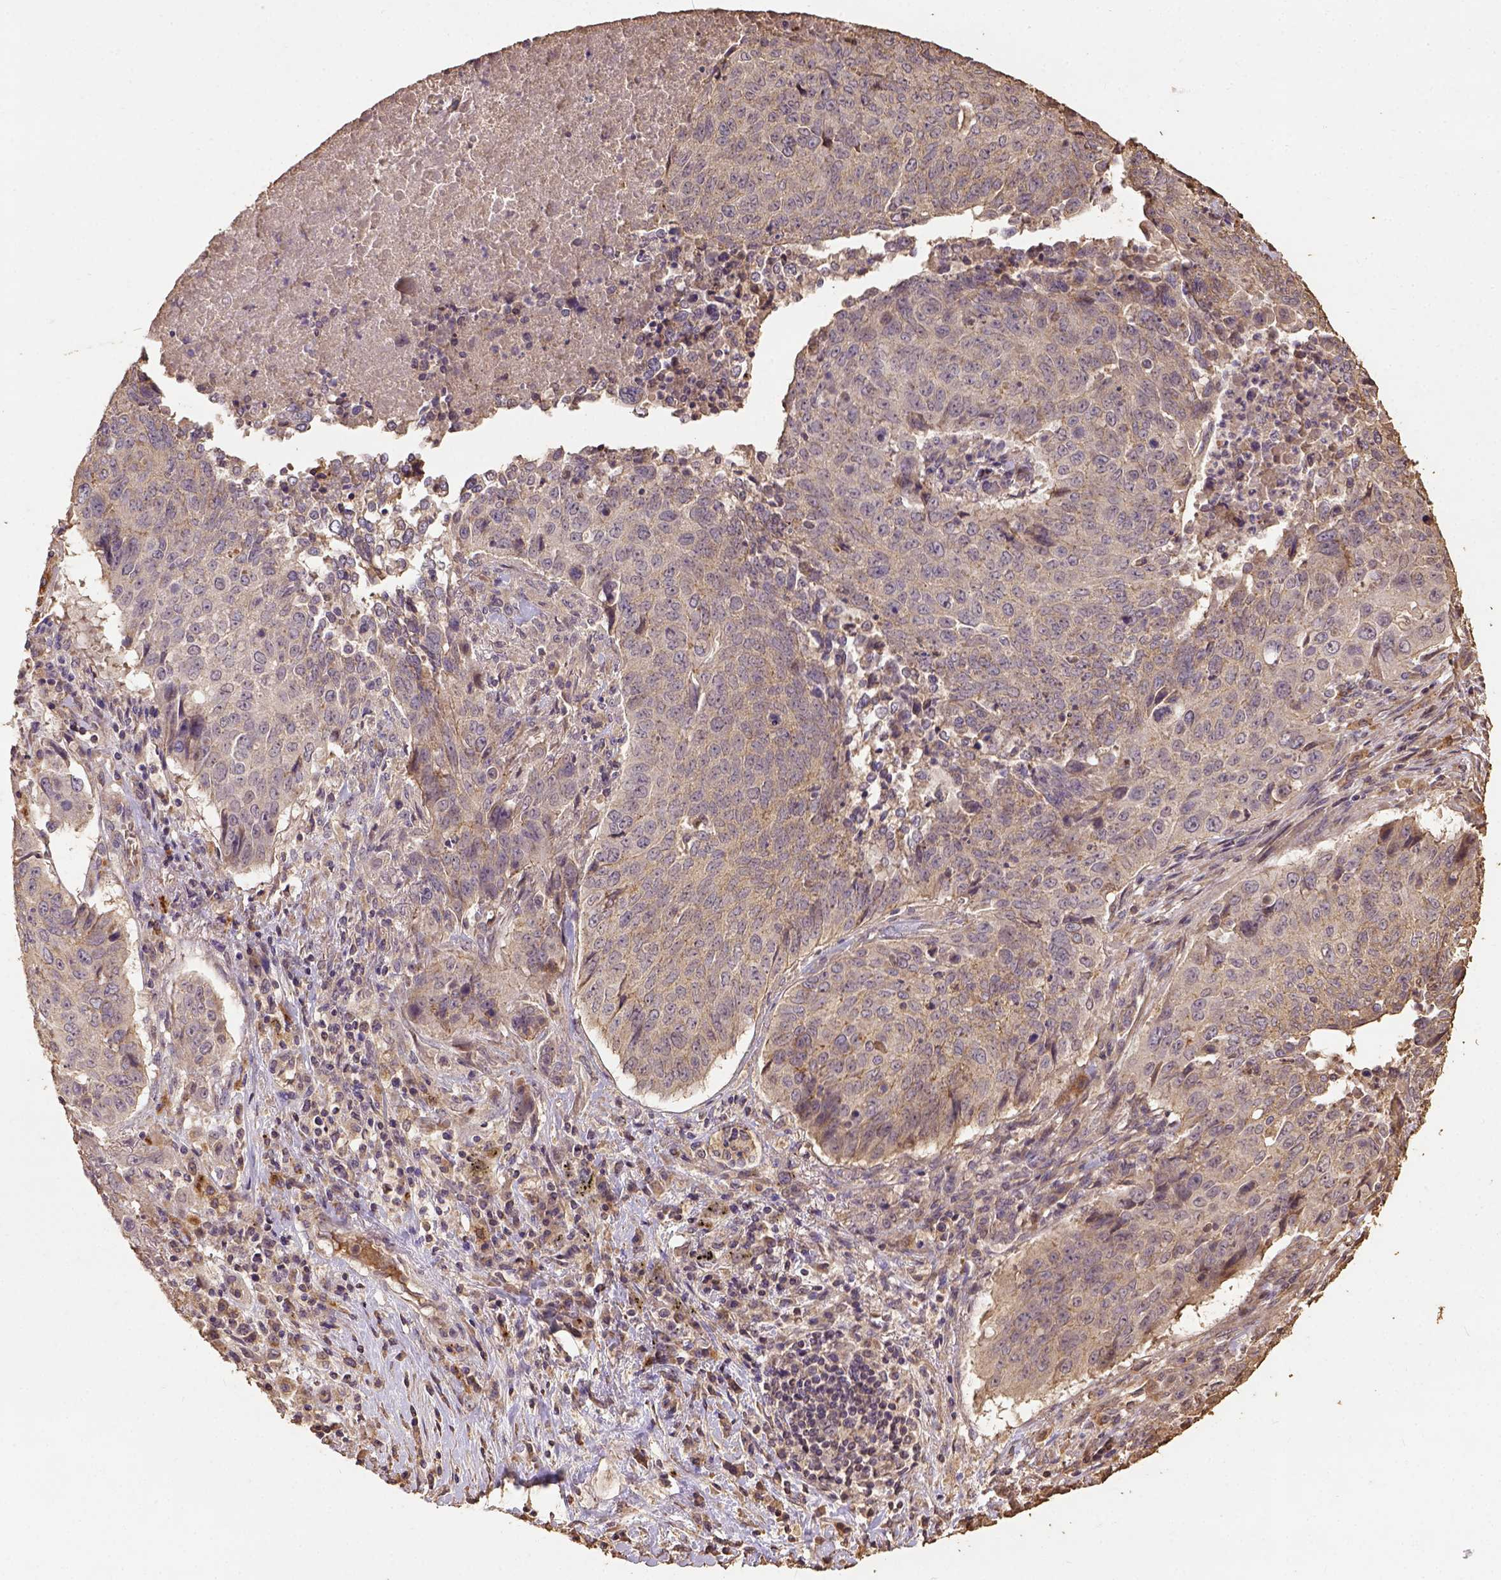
{"staining": {"intensity": "weak", "quantity": ">75%", "location": "cytoplasmic/membranous"}, "tissue": "lung cancer", "cell_type": "Tumor cells", "image_type": "cancer", "snomed": [{"axis": "morphology", "description": "Normal tissue, NOS"}, {"axis": "morphology", "description": "Squamous cell carcinoma, NOS"}, {"axis": "topography", "description": "Bronchus"}, {"axis": "topography", "description": "Lung"}], "caption": "Immunohistochemical staining of human lung cancer reveals weak cytoplasmic/membranous protein staining in about >75% of tumor cells. (Stains: DAB (3,3'-diaminobenzidine) in brown, nuclei in blue, Microscopy: brightfield microscopy at high magnification).", "gene": "ATP1B3", "patient": {"sex": "male", "age": 64}}